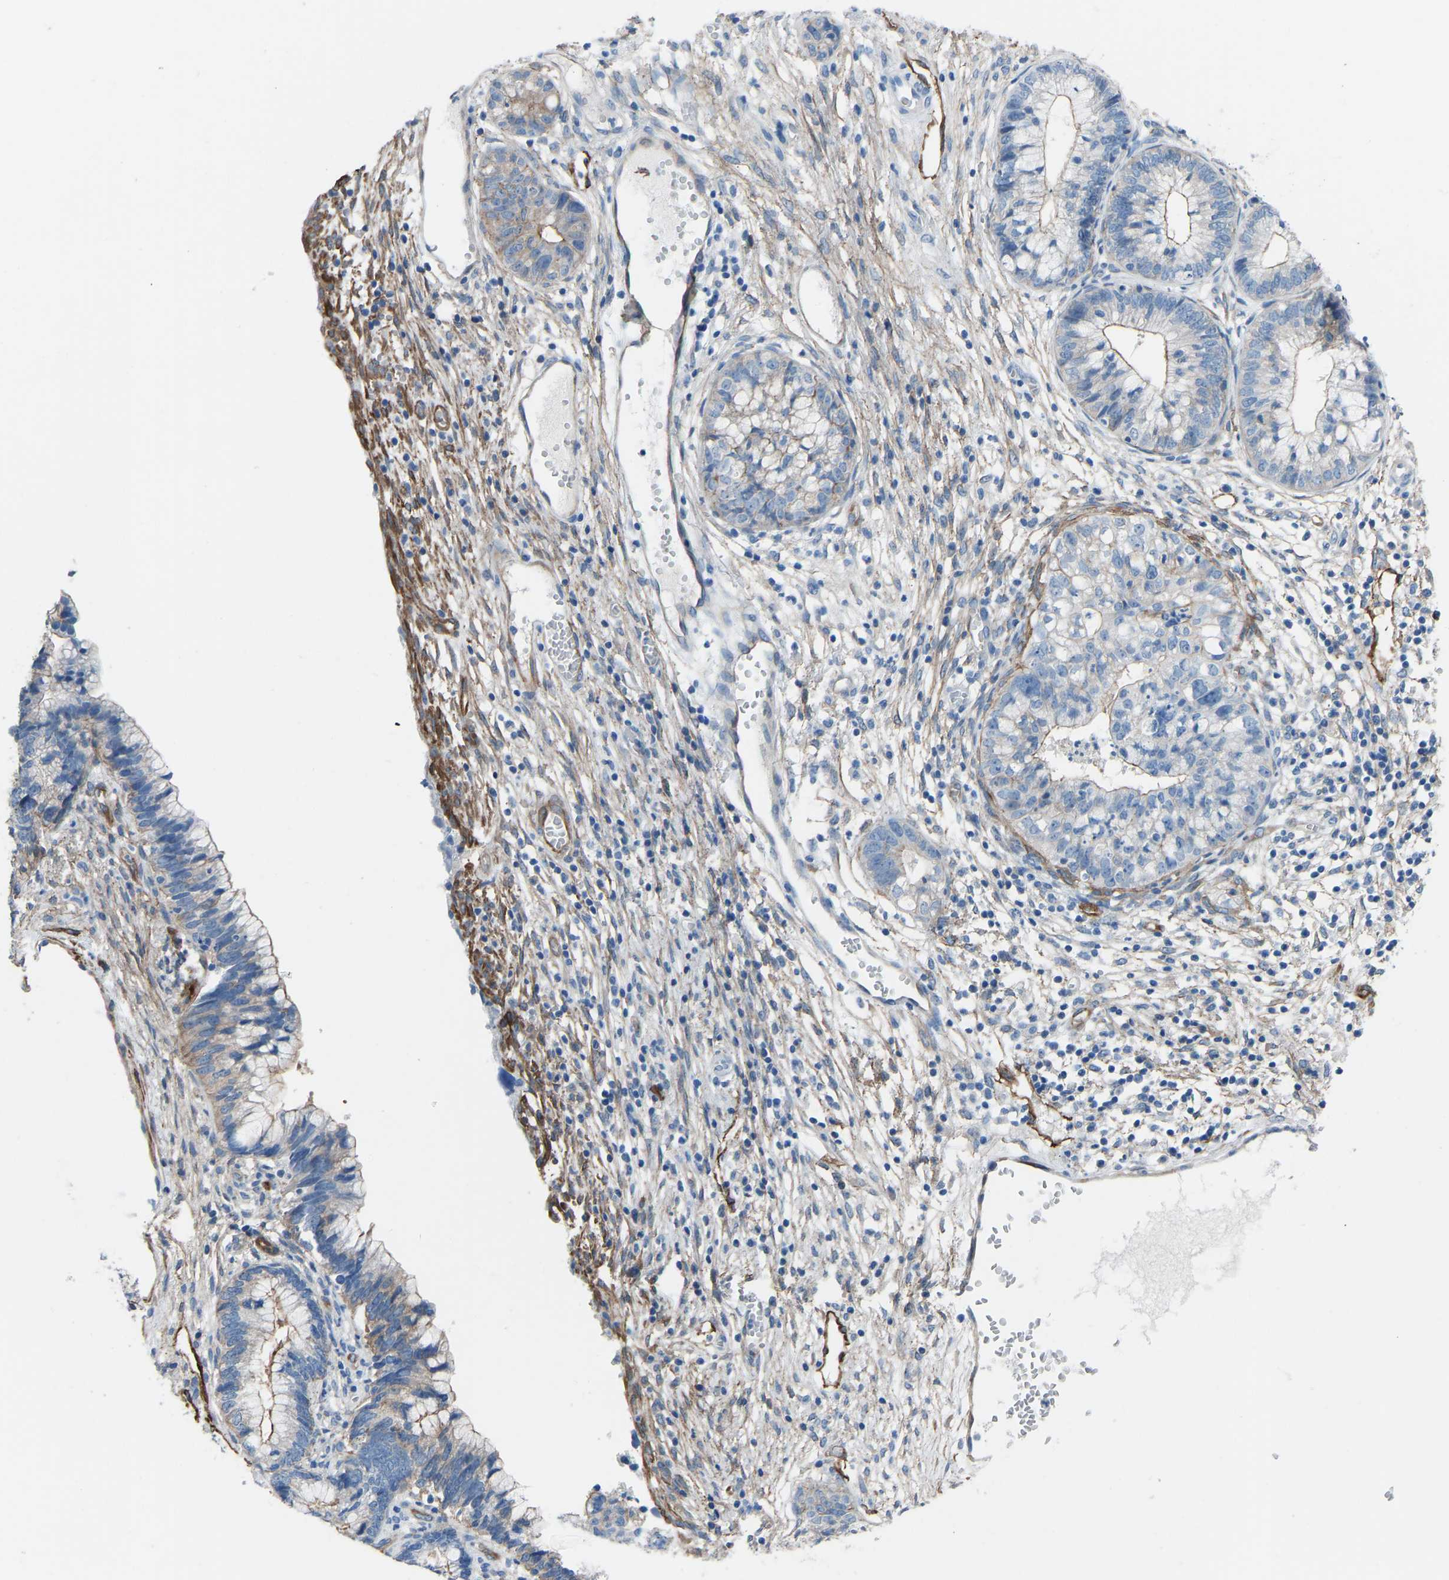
{"staining": {"intensity": "moderate", "quantity": "<25%", "location": "cytoplasmic/membranous"}, "tissue": "cervical cancer", "cell_type": "Tumor cells", "image_type": "cancer", "snomed": [{"axis": "morphology", "description": "Adenocarcinoma, NOS"}, {"axis": "topography", "description": "Cervix"}], "caption": "Human cervical cancer stained with a protein marker displays moderate staining in tumor cells.", "gene": "MYH10", "patient": {"sex": "female", "age": 44}}